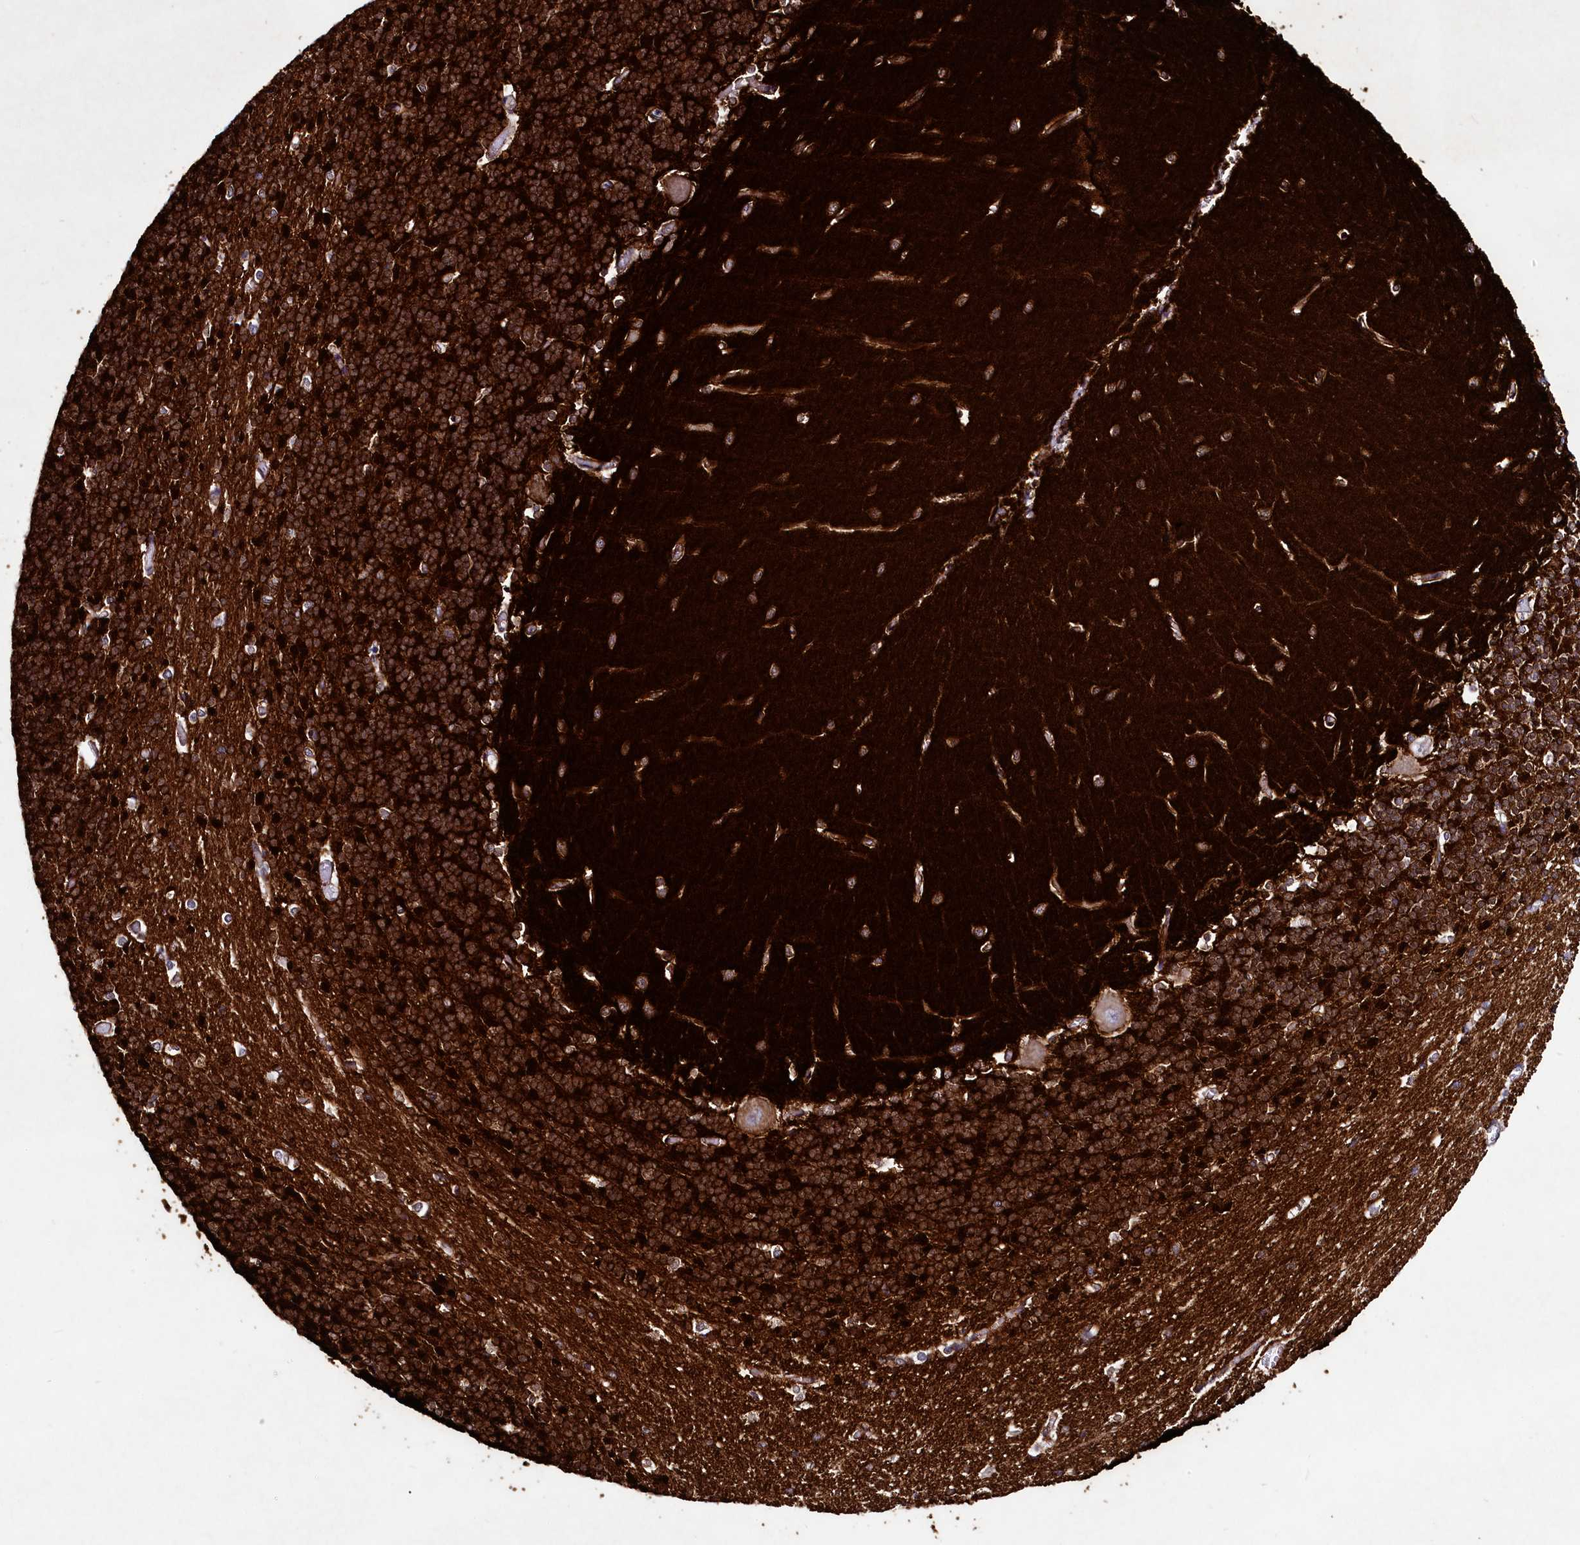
{"staining": {"intensity": "strong", "quantity": ">75%", "location": "cytoplasmic/membranous"}, "tissue": "cerebellum", "cell_type": "Cells in granular layer", "image_type": "normal", "snomed": [{"axis": "morphology", "description": "Normal tissue, NOS"}, {"axis": "topography", "description": "Cerebellum"}], "caption": "Immunohistochemistry (IHC) of unremarkable cerebellum displays high levels of strong cytoplasmic/membranous expression in approximately >75% of cells in granular layer. (DAB (3,3'-diaminobenzidine) = brown stain, brightfield microscopy at high magnification).", "gene": "STXBP1", "patient": {"sex": "male", "age": 37}}